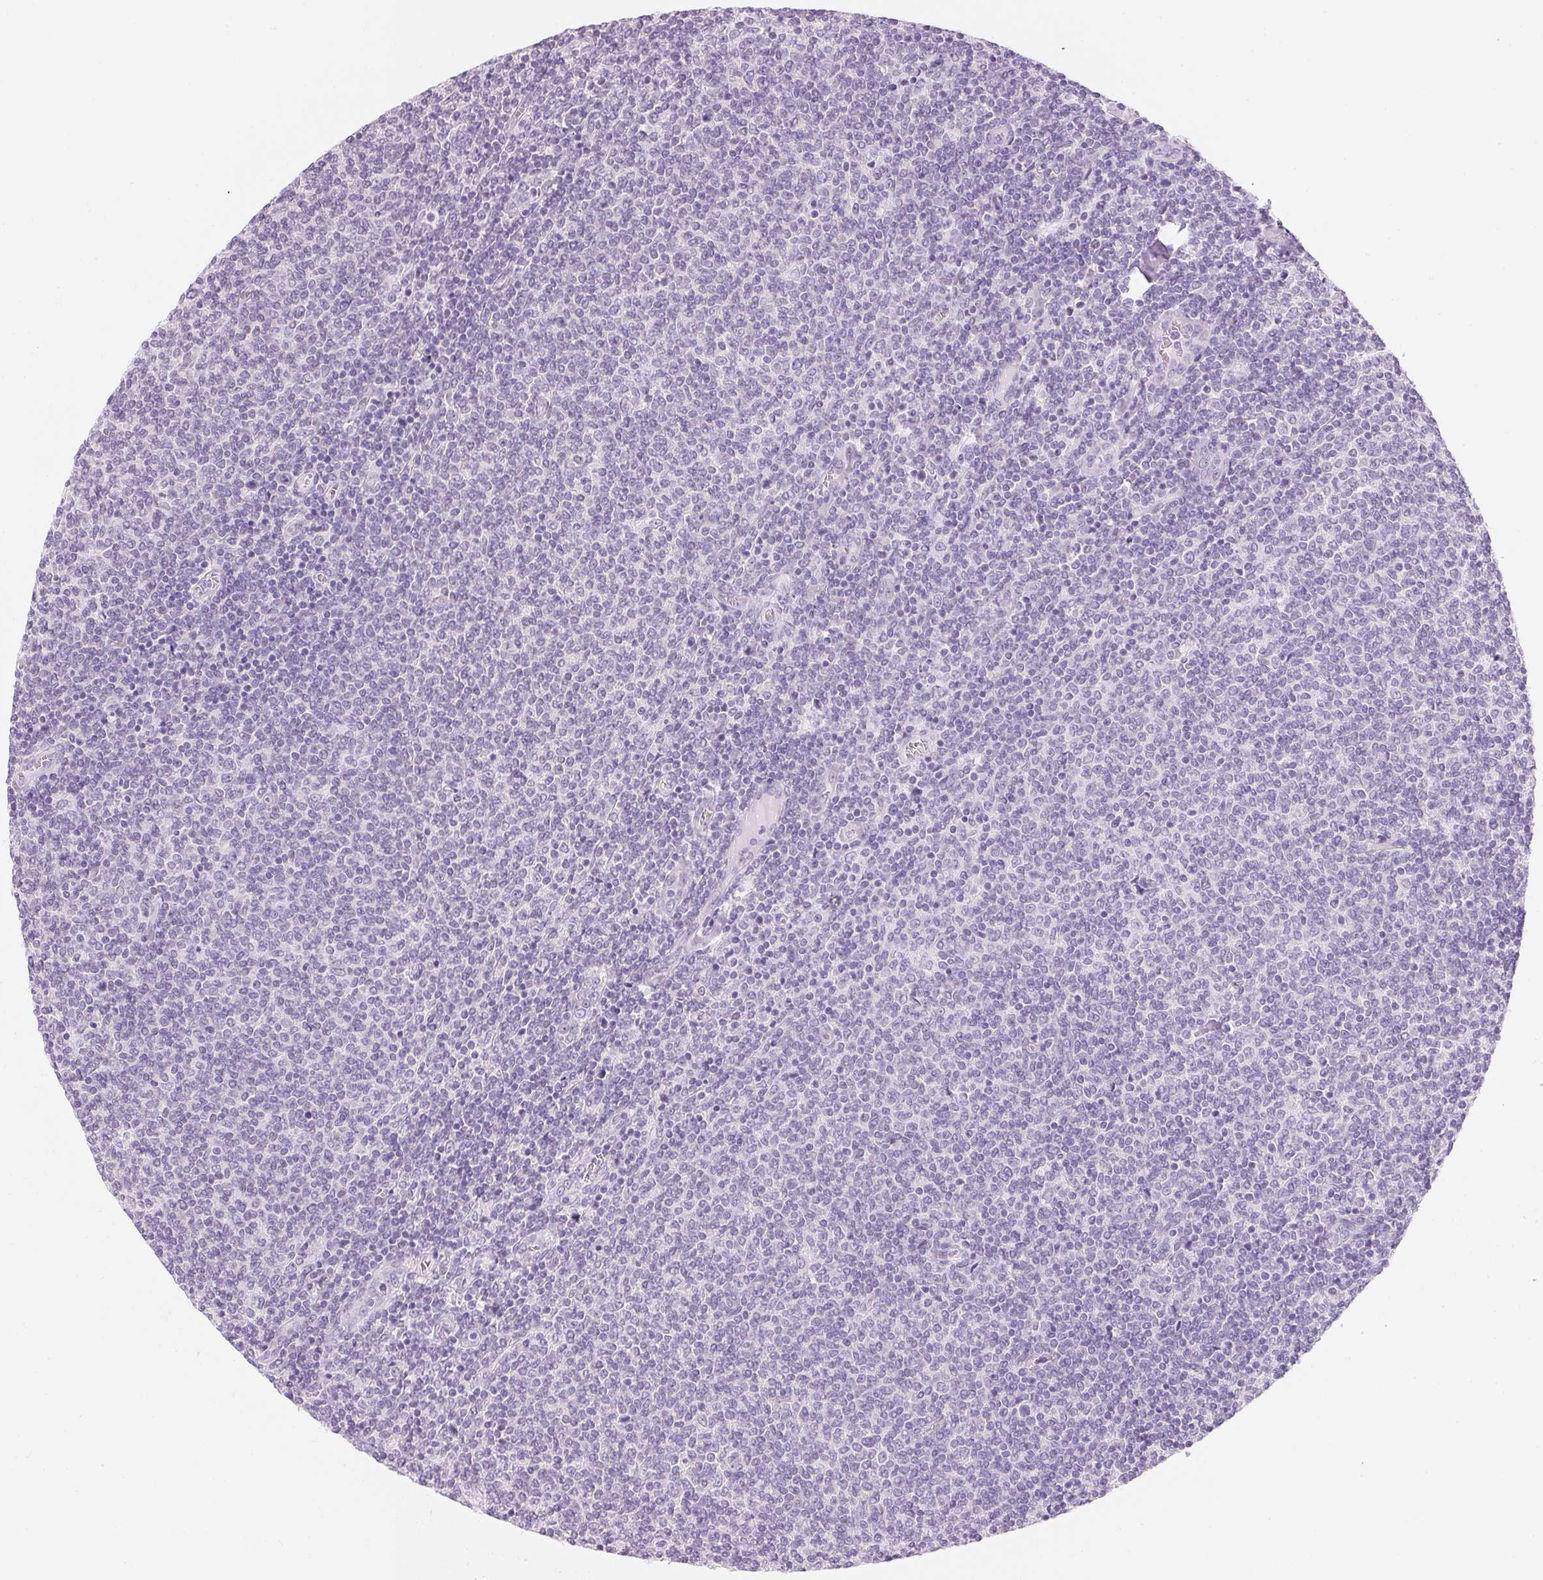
{"staining": {"intensity": "negative", "quantity": "none", "location": "none"}, "tissue": "lymphoma", "cell_type": "Tumor cells", "image_type": "cancer", "snomed": [{"axis": "morphology", "description": "Malignant lymphoma, non-Hodgkin's type, Low grade"}, {"axis": "topography", "description": "Lymph node"}], "caption": "Malignant lymphoma, non-Hodgkin's type (low-grade) was stained to show a protein in brown. There is no significant expression in tumor cells.", "gene": "IGFBP1", "patient": {"sex": "male", "age": 52}}